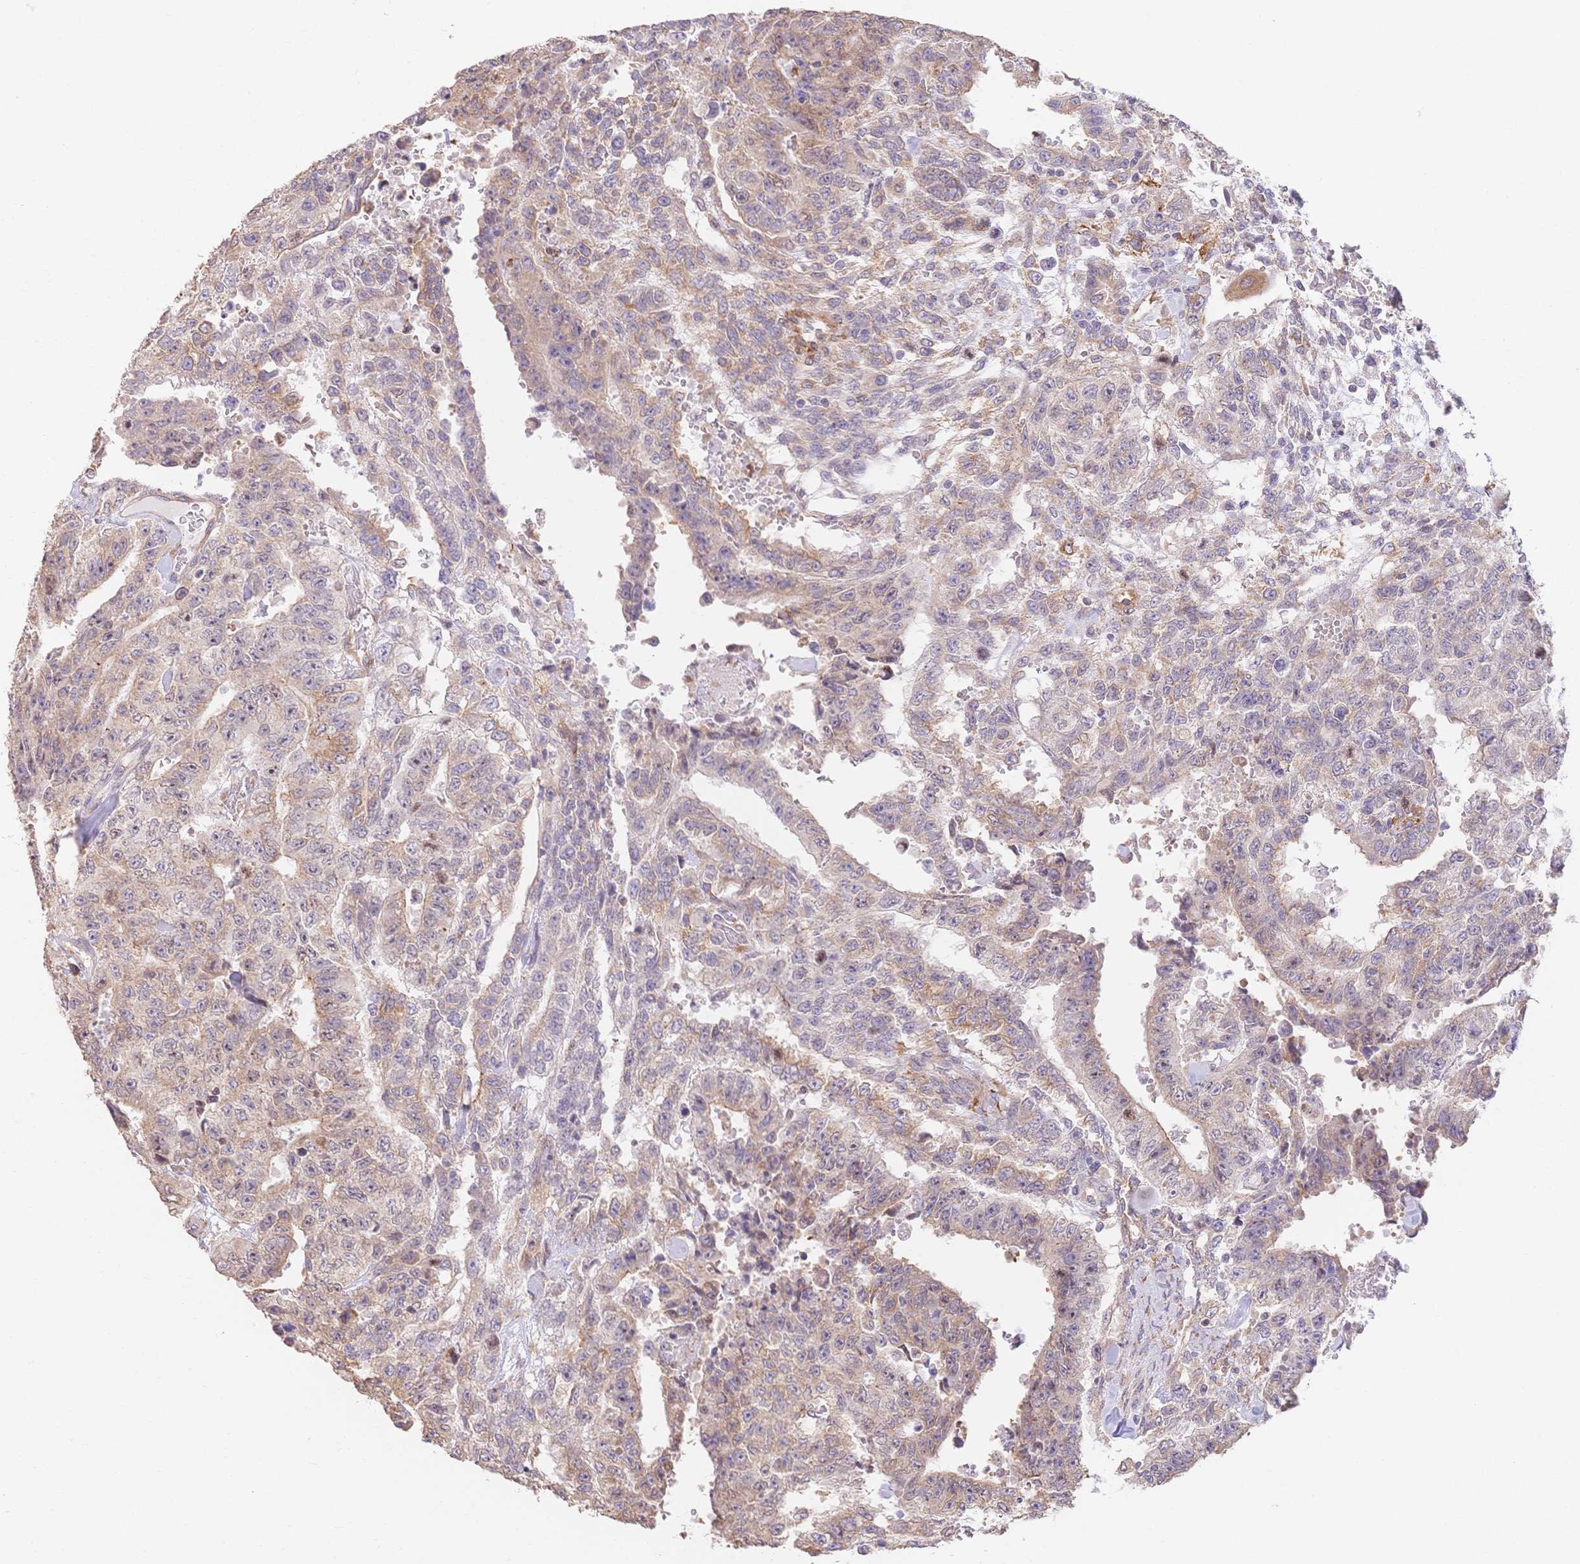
{"staining": {"intensity": "weak", "quantity": "<25%", "location": "cytoplasmic/membranous"}, "tissue": "testis cancer", "cell_type": "Tumor cells", "image_type": "cancer", "snomed": [{"axis": "morphology", "description": "Carcinoma, Embryonal, NOS"}, {"axis": "topography", "description": "Testis"}], "caption": "Tumor cells are negative for protein expression in human testis cancer (embryonal carcinoma).", "gene": "HS3ST5", "patient": {"sex": "male", "age": 24}}